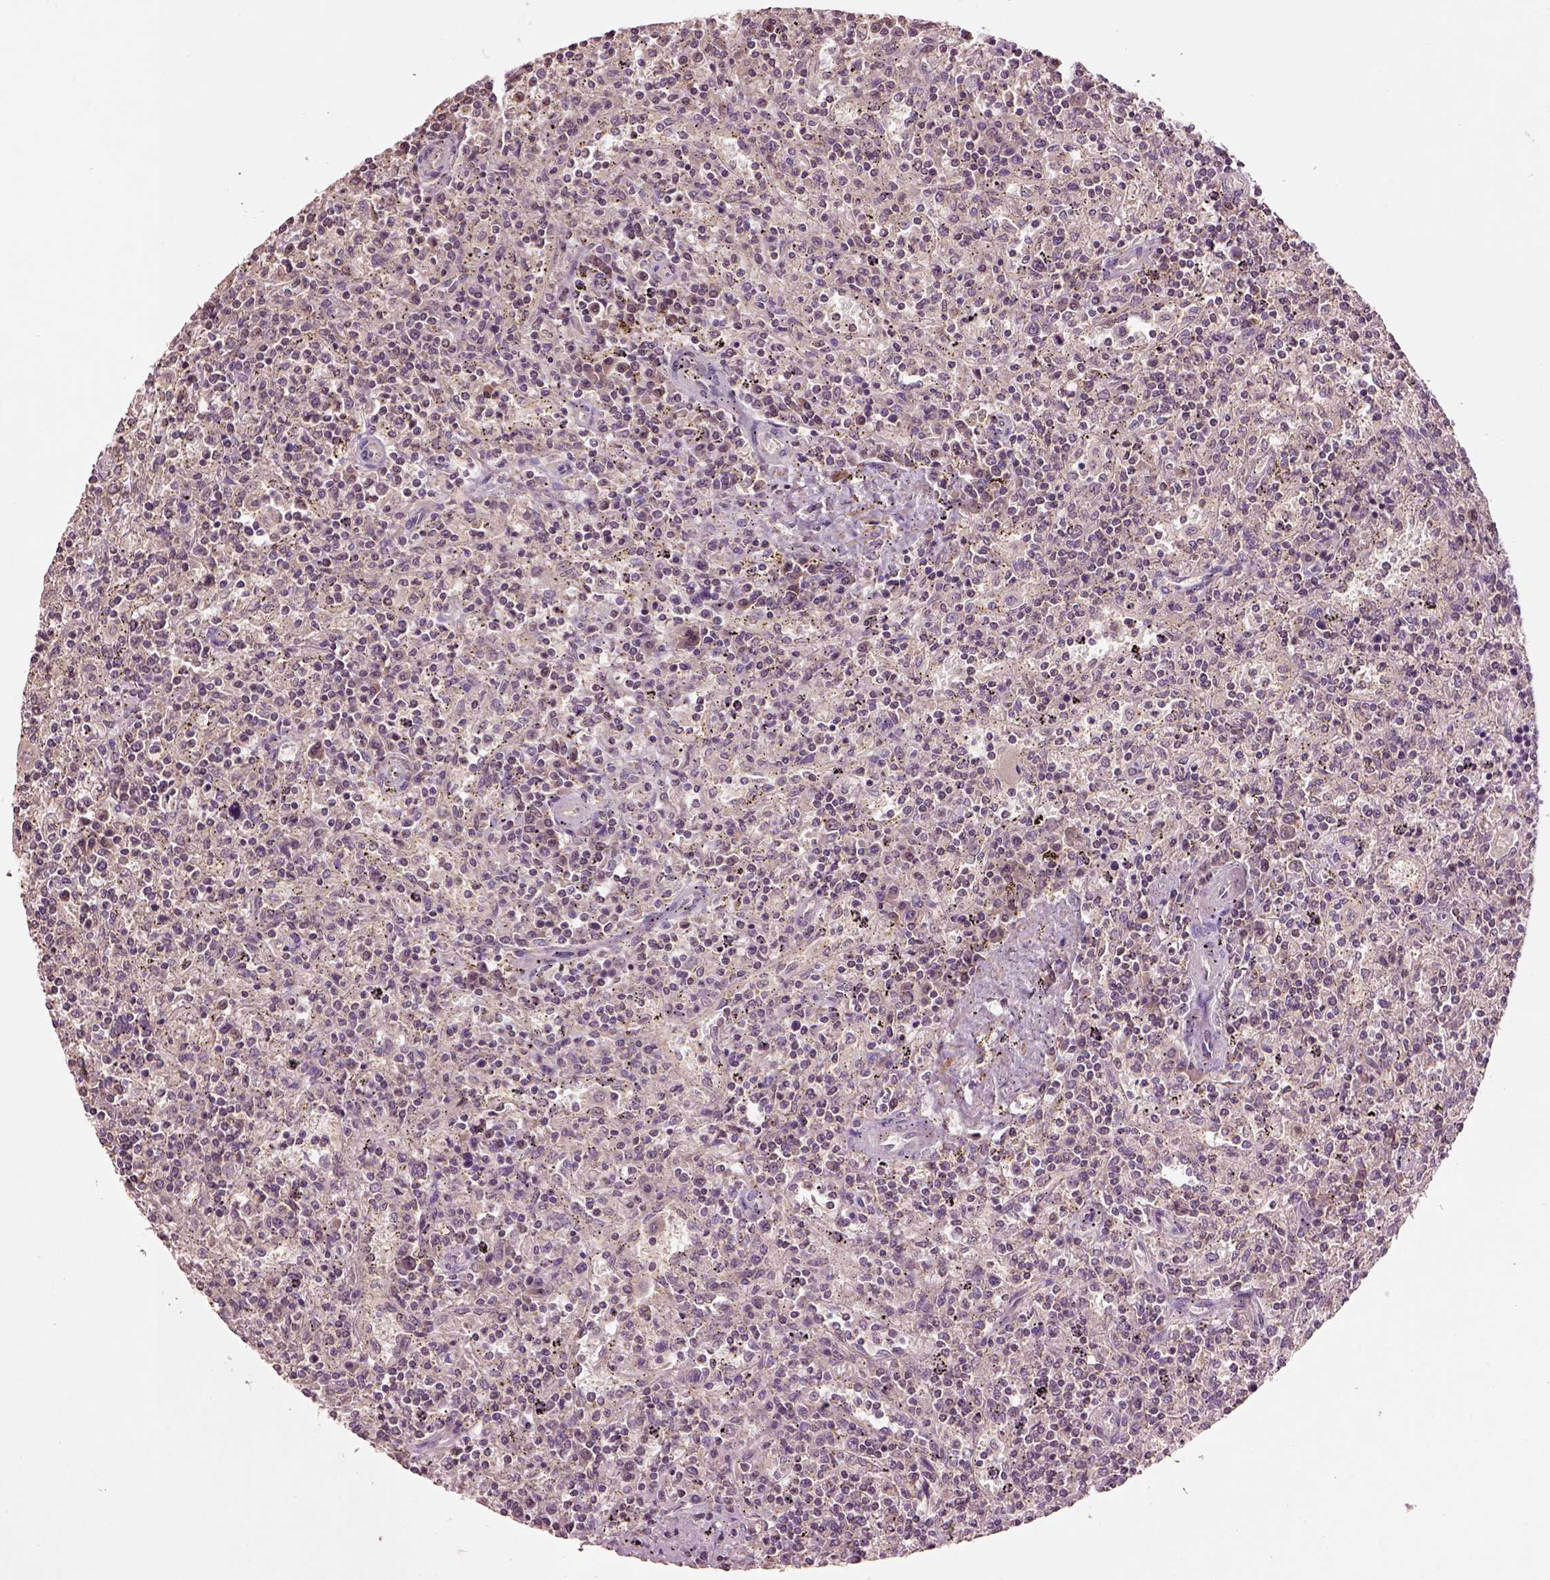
{"staining": {"intensity": "negative", "quantity": "none", "location": "none"}, "tissue": "lymphoma", "cell_type": "Tumor cells", "image_type": "cancer", "snomed": [{"axis": "morphology", "description": "Malignant lymphoma, non-Hodgkin's type, Low grade"}, {"axis": "topography", "description": "Spleen"}], "caption": "IHC of low-grade malignant lymphoma, non-Hodgkin's type demonstrates no positivity in tumor cells.", "gene": "MTHFS", "patient": {"sex": "male", "age": 62}}